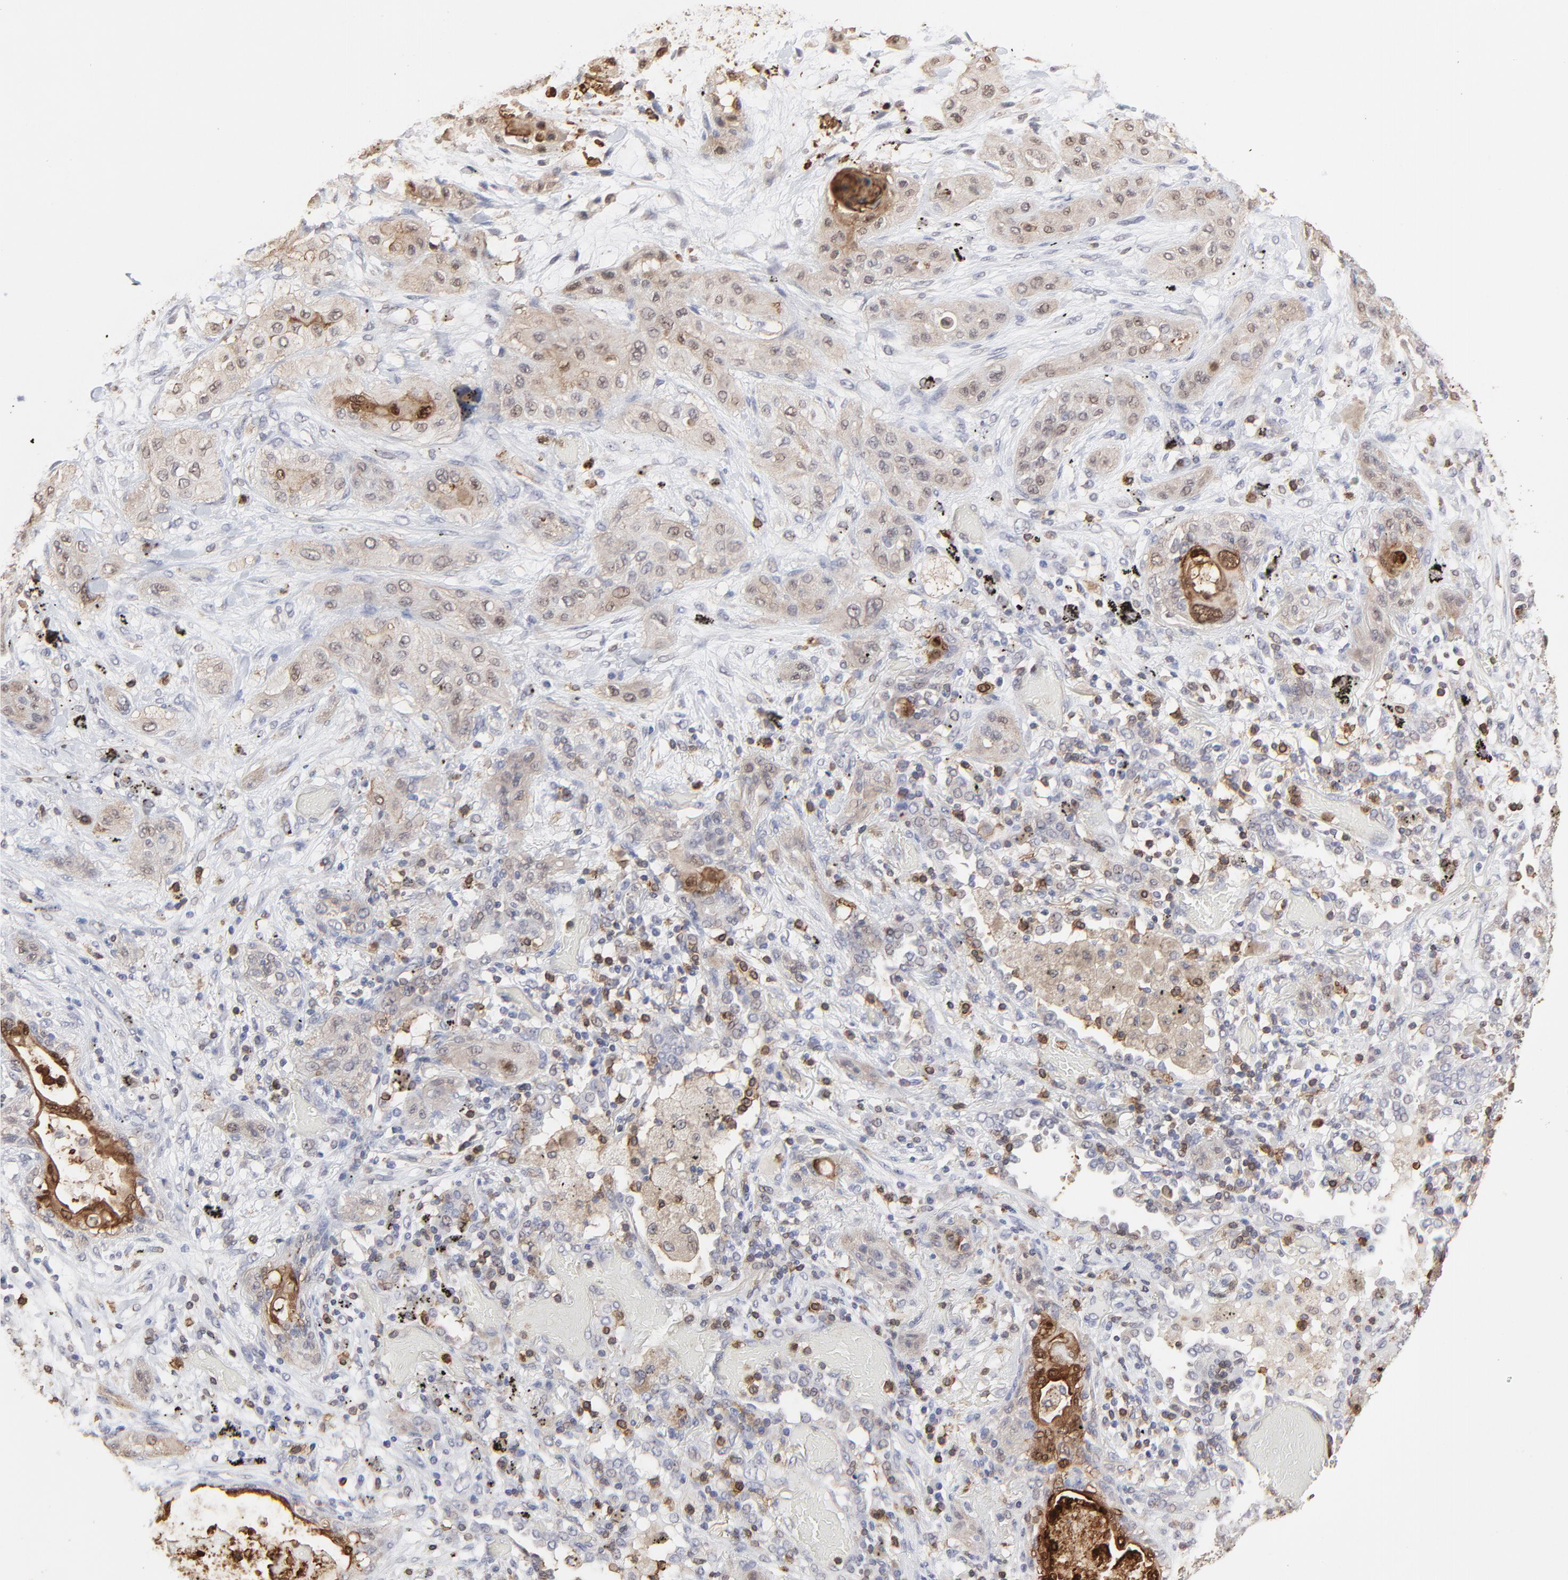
{"staining": {"intensity": "weak", "quantity": "25%-75%", "location": "cytoplasmic/membranous,nuclear"}, "tissue": "lung cancer", "cell_type": "Tumor cells", "image_type": "cancer", "snomed": [{"axis": "morphology", "description": "Squamous cell carcinoma, NOS"}, {"axis": "topography", "description": "Lung"}], "caption": "Lung cancer was stained to show a protein in brown. There is low levels of weak cytoplasmic/membranous and nuclear expression in approximately 25%-75% of tumor cells. (IHC, brightfield microscopy, high magnification).", "gene": "SLC6A14", "patient": {"sex": "female", "age": 47}}